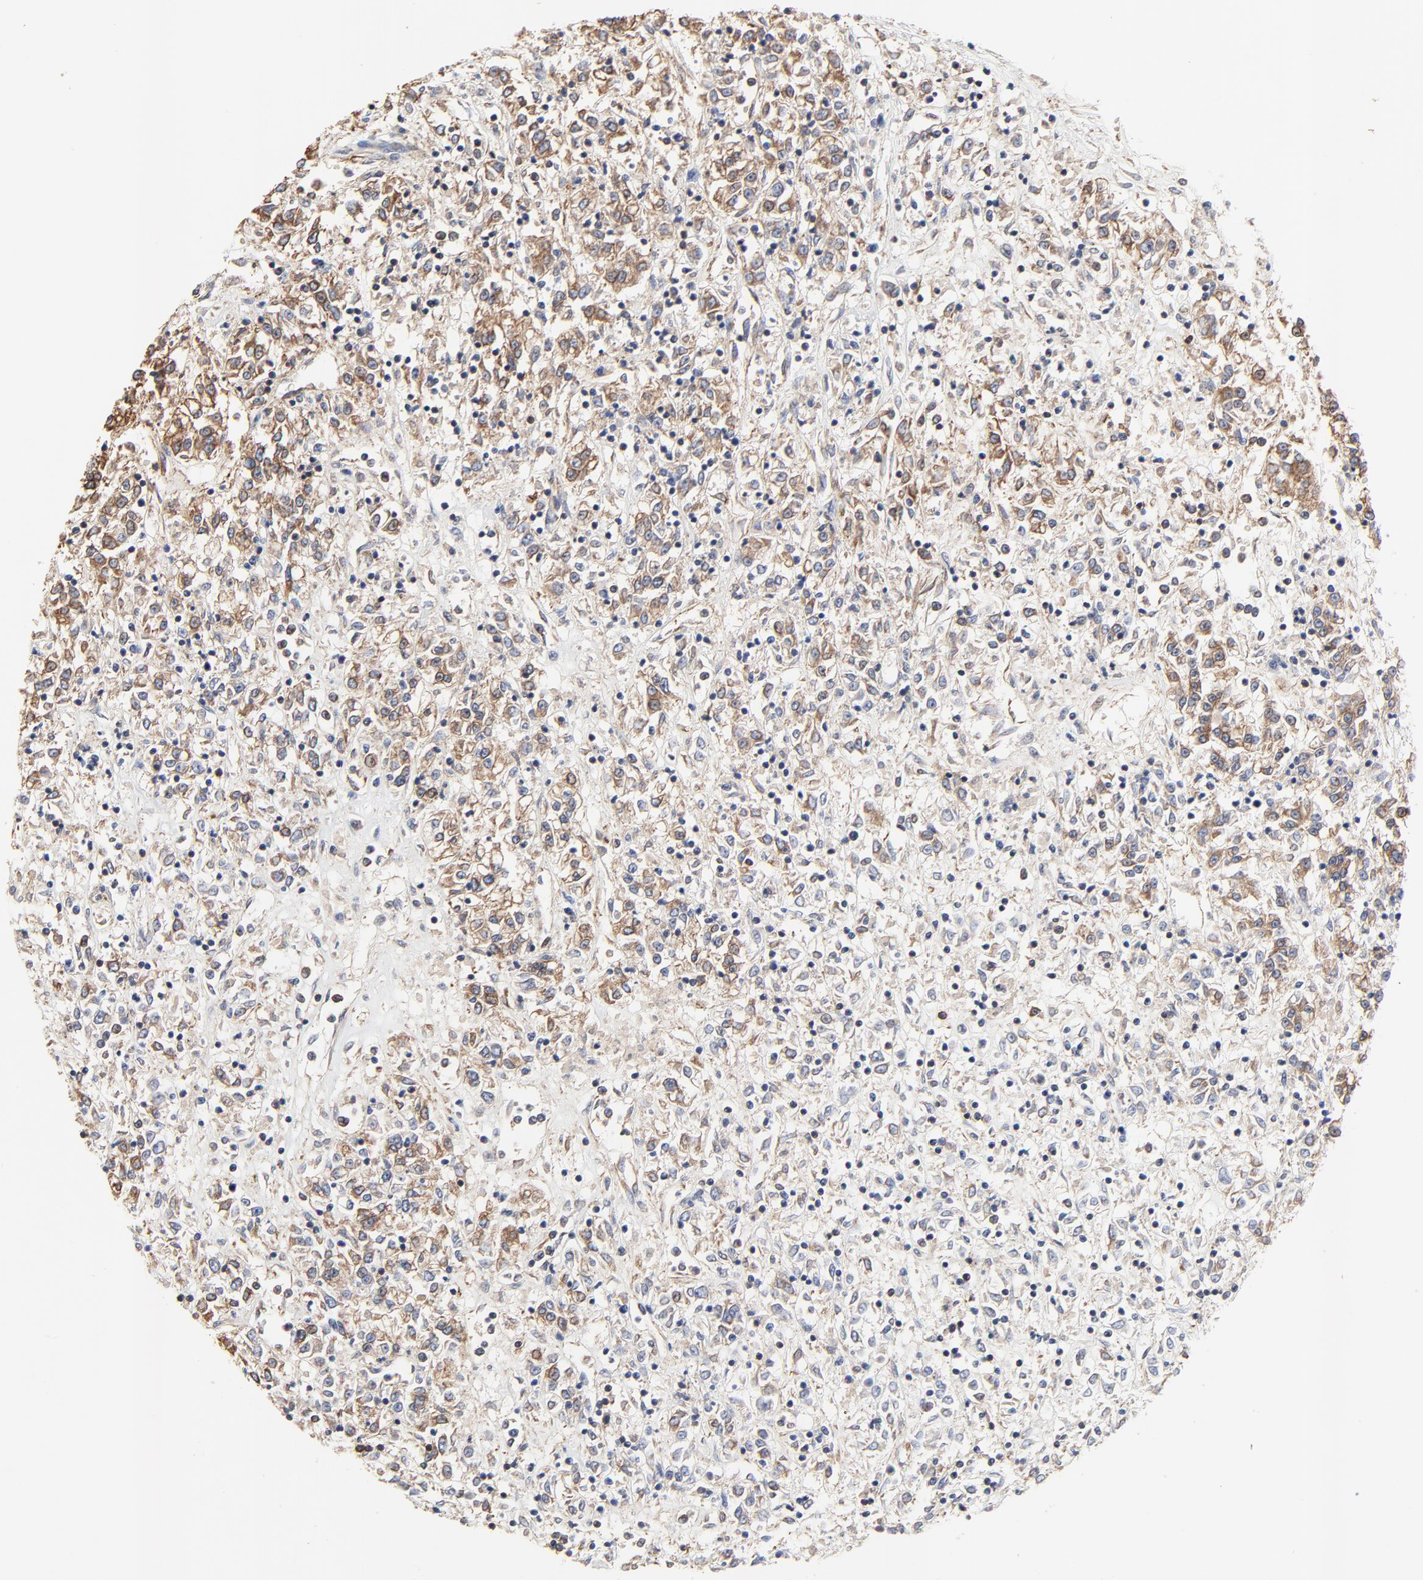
{"staining": {"intensity": "moderate", "quantity": ">75%", "location": "cytoplasmic/membranous"}, "tissue": "renal cancer", "cell_type": "Tumor cells", "image_type": "cancer", "snomed": [{"axis": "morphology", "description": "Adenocarcinoma, NOS"}, {"axis": "topography", "description": "Kidney"}], "caption": "Immunohistochemical staining of human renal cancer exhibits moderate cytoplasmic/membranous protein staining in about >75% of tumor cells.", "gene": "NXF3", "patient": {"sex": "female", "age": 76}}